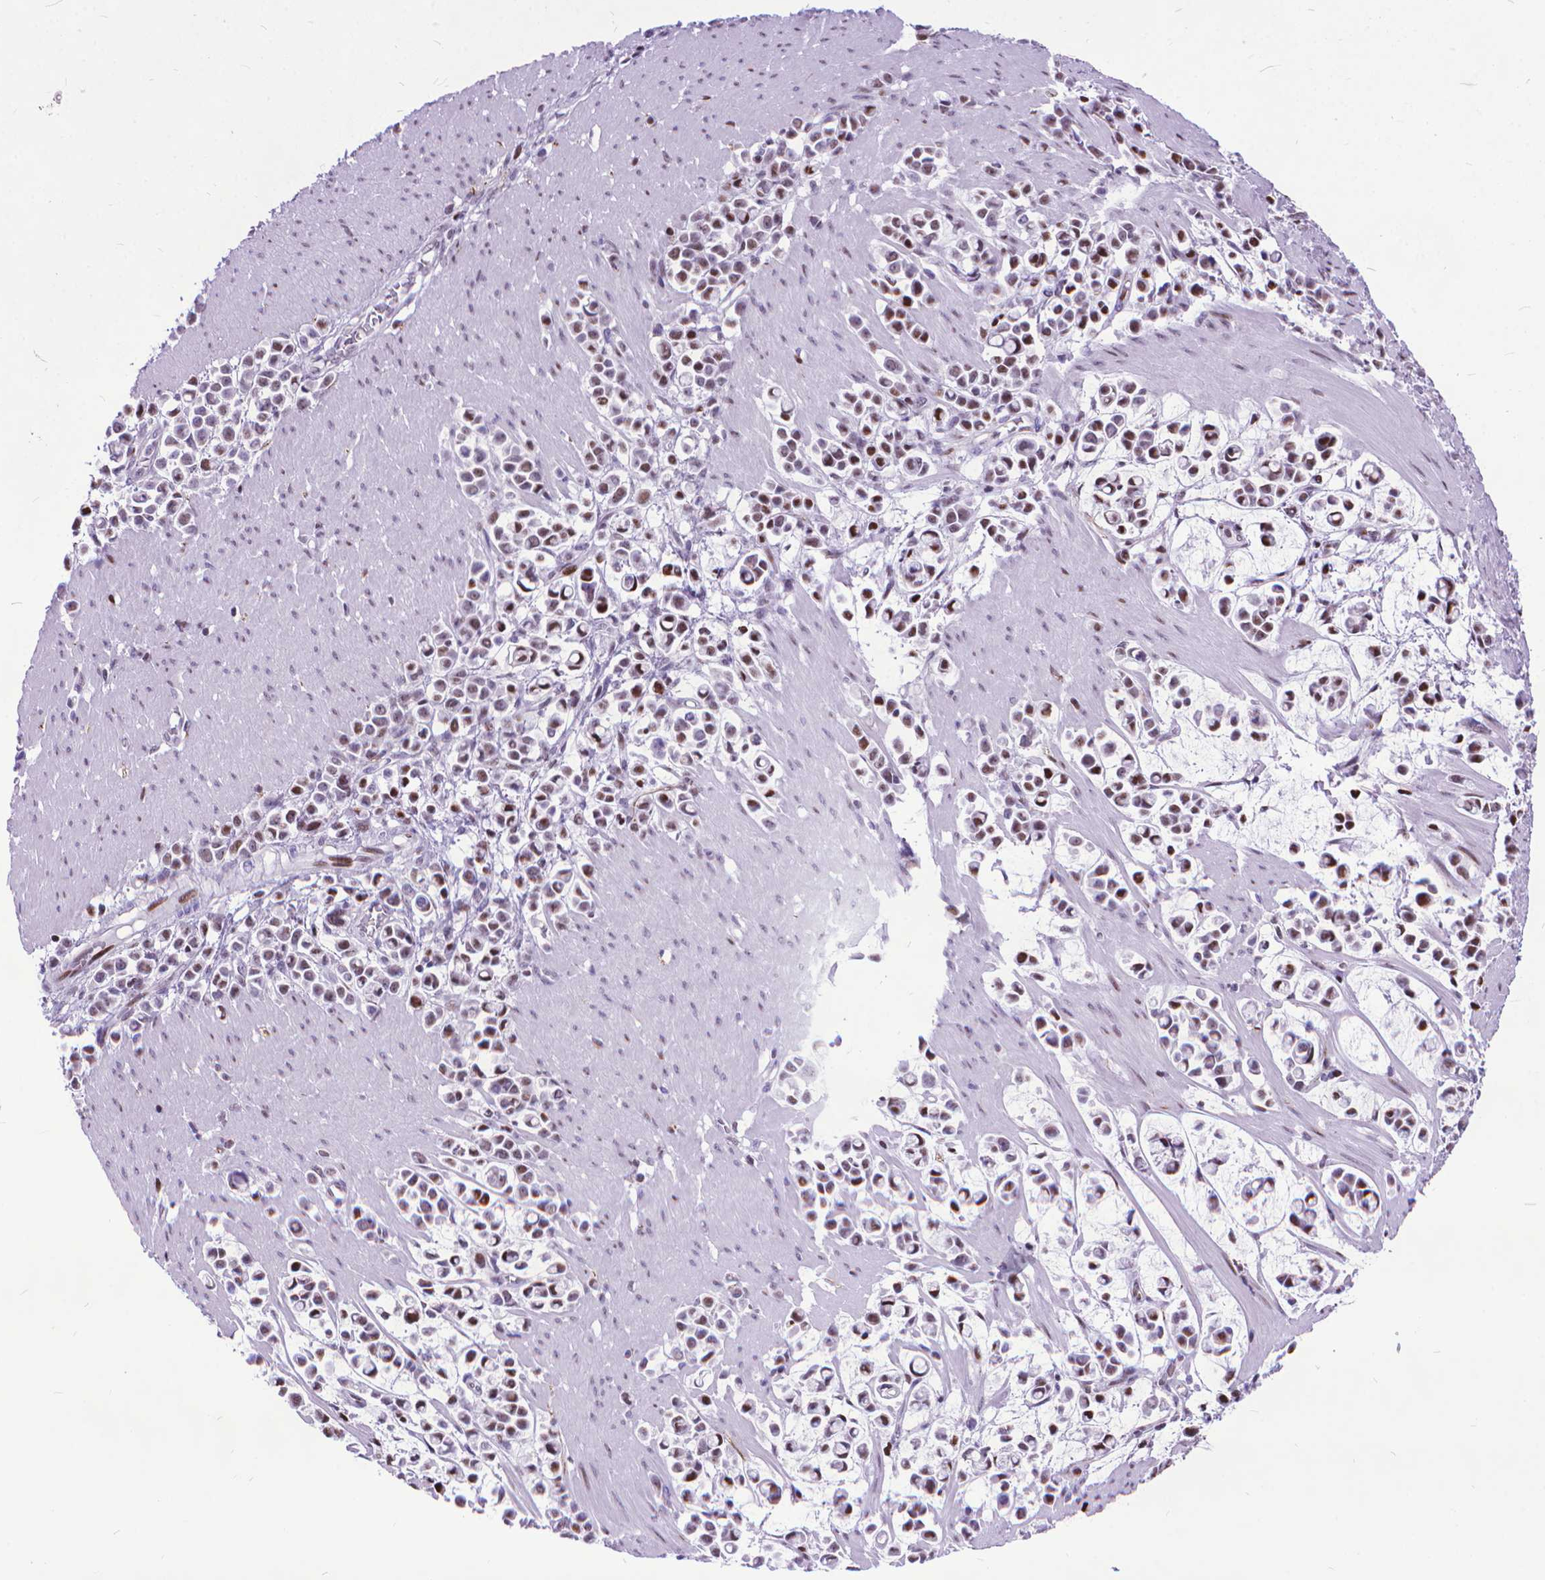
{"staining": {"intensity": "weak", "quantity": ">75%", "location": "nuclear"}, "tissue": "stomach cancer", "cell_type": "Tumor cells", "image_type": "cancer", "snomed": [{"axis": "morphology", "description": "Adenocarcinoma, NOS"}, {"axis": "topography", "description": "Stomach"}], "caption": "Immunohistochemistry staining of stomach cancer, which exhibits low levels of weak nuclear positivity in about >75% of tumor cells indicating weak nuclear protein positivity. The staining was performed using DAB (brown) for protein detection and nuclei were counterstained in hematoxylin (blue).", "gene": "POLE4", "patient": {"sex": "male", "age": 82}}